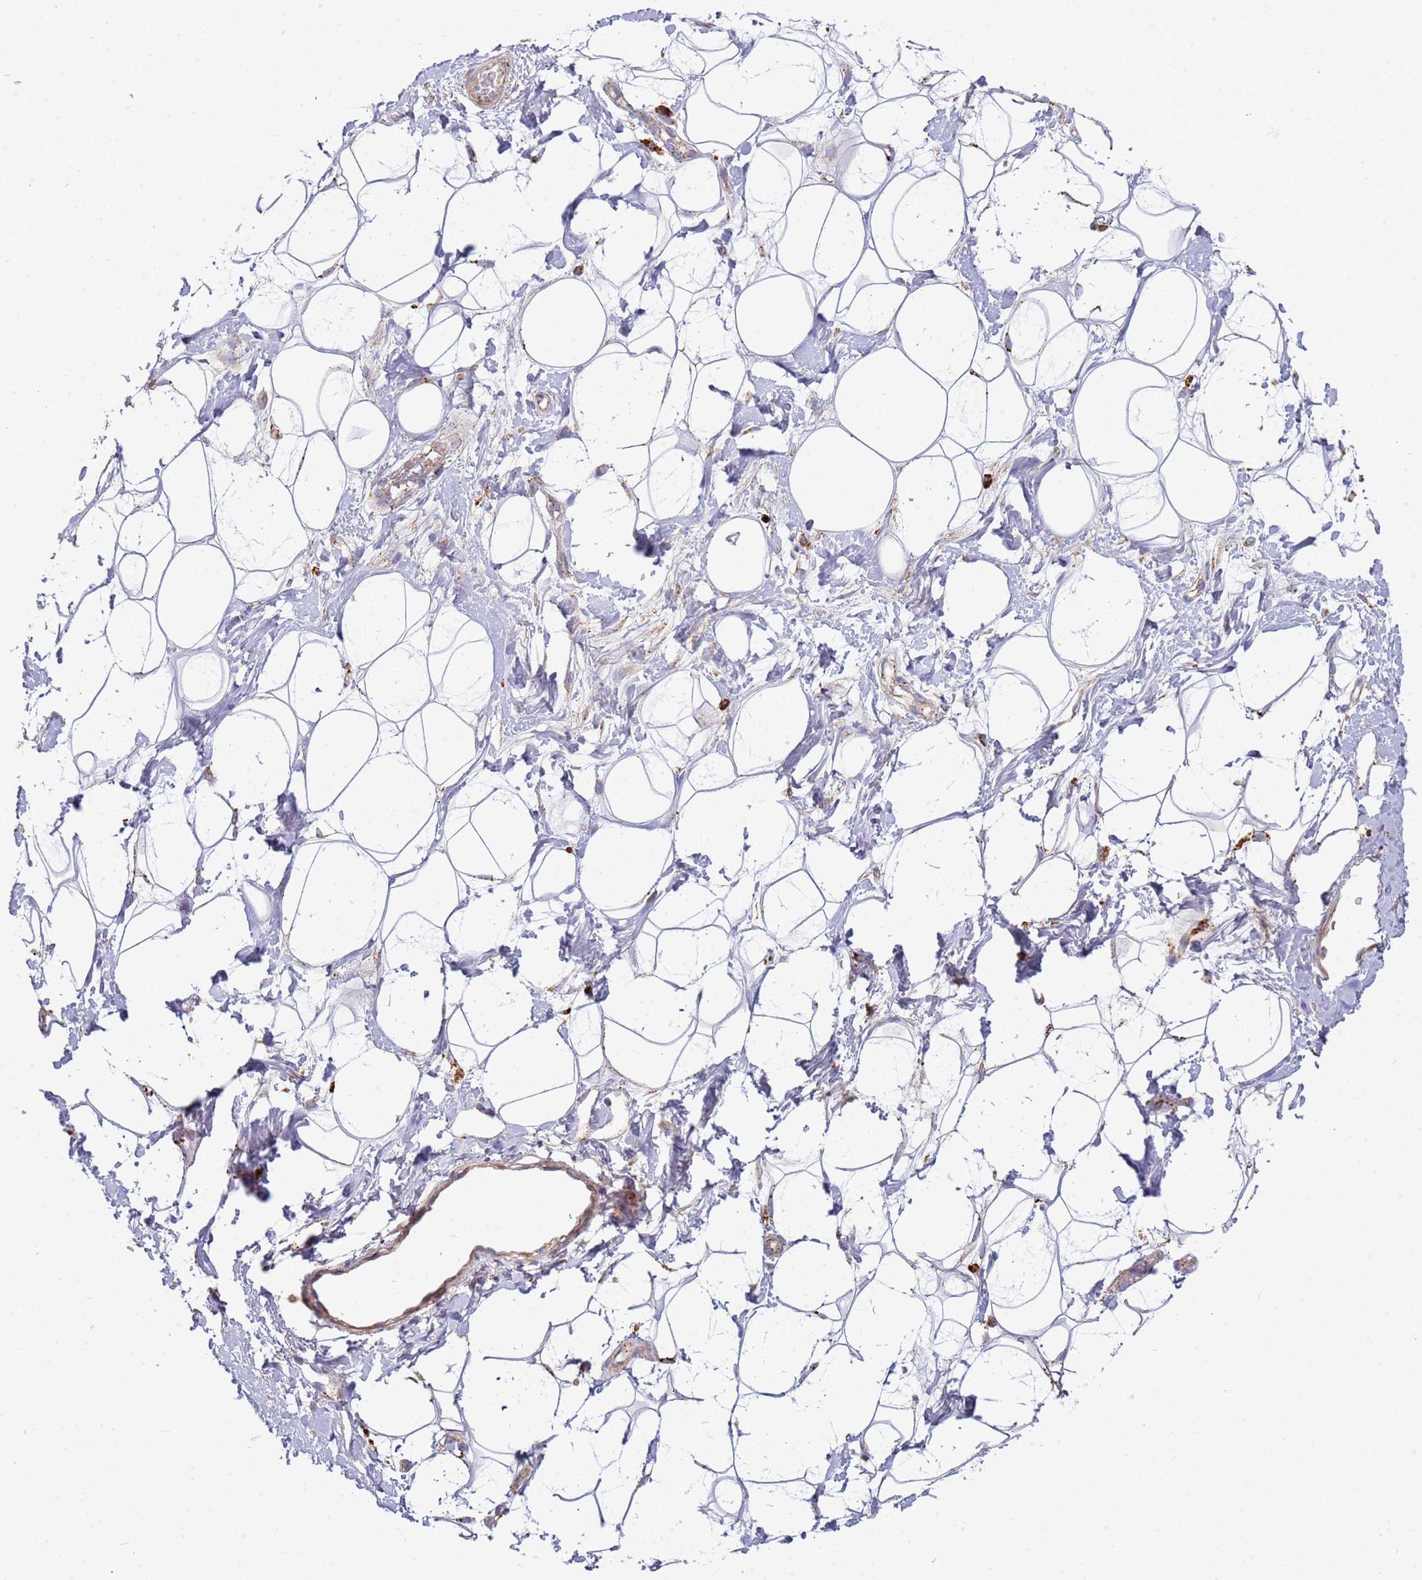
{"staining": {"intensity": "moderate", "quantity": "25%-75%", "location": "cytoplasmic/membranous"}, "tissue": "adipose tissue", "cell_type": "Adipocytes", "image_type": "normal", "snomed": [{"axis": "morphology", "description": "Normal tissue, NOS"}, {"axis": "topography", "description": "Breast"}], "caption": "Protein positivity by immunohistochemistry (IHC) demonstrates moderate cytoplasmic/membranous staining in about 25%-75% of adipocytes in unremarkable adipose tissue. The staining was performed using DAB (3,3'-diaminobenzidine), with brown indicating positive protein expression. Nuclei are stained blue with hematoxylin.", "gene": "TMEM229B", "patient": {"sex": "female", "age": 26}}